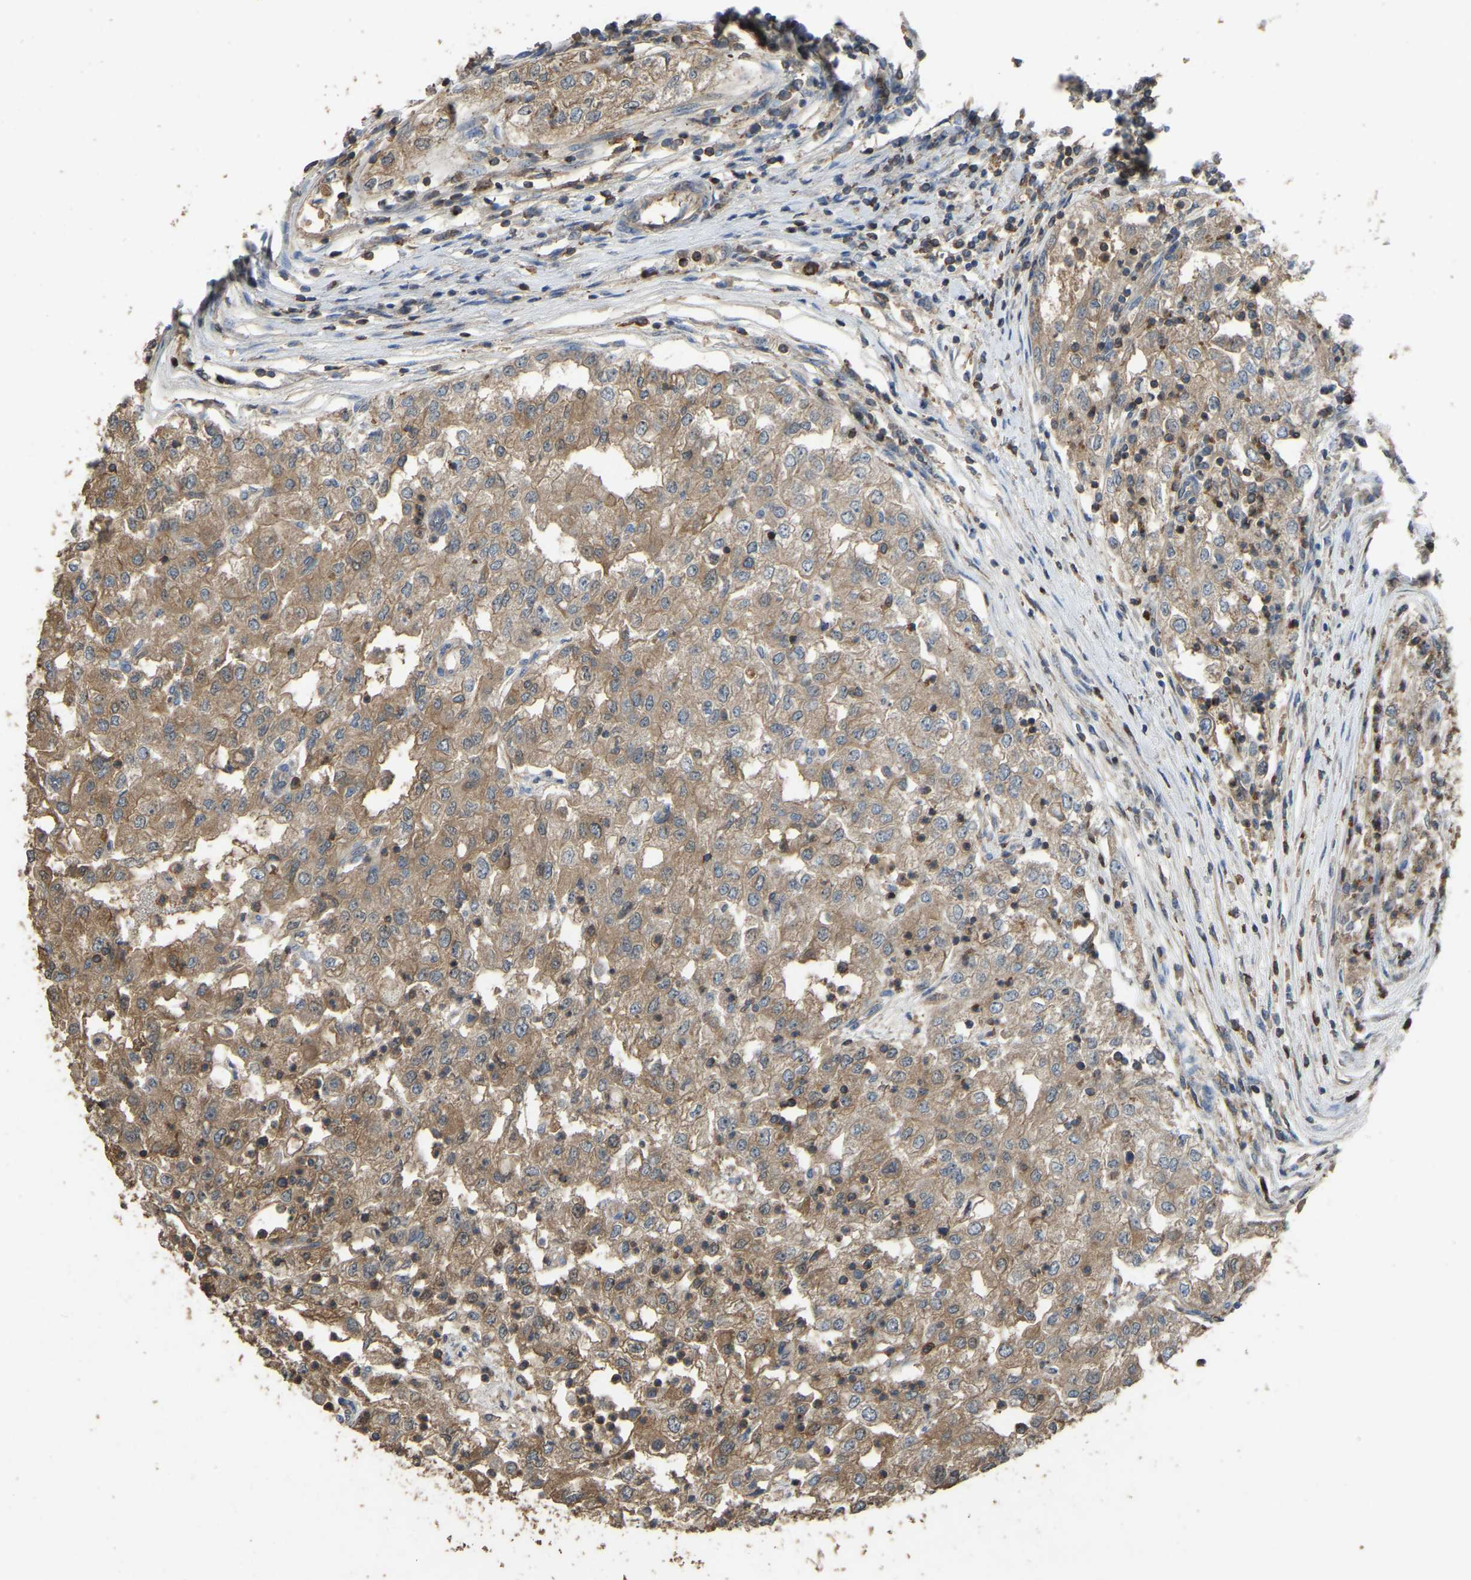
{"staining": {"intensity": "weak", "quantity": "25%-75%", "location": "cytoplasmic/membranous"}, "tissue": "renal cancer", "cell_type": "Tumor cells", "image_type": "cancer", "snomed": [{"axis": "morphology", "description": "Adenocarcinoma, NOS"}, {"axis": "topography", "description": "Kidney"}], "caption": "An immunohistochemistry photomicrograph of neoplastic tissue is shown. Protein staining in brown shows weak cytoplasmic/membranous positivity in renal adenocarcinoma within tumor cells. The staining was performed using DAB (3,3'-diaminobenzidine), with brown indicating positive protein expression. Nuclei are stained blue with hematoxylin.", "gene": "FHIT", "patient": {"sex": "female", "age": 54}}